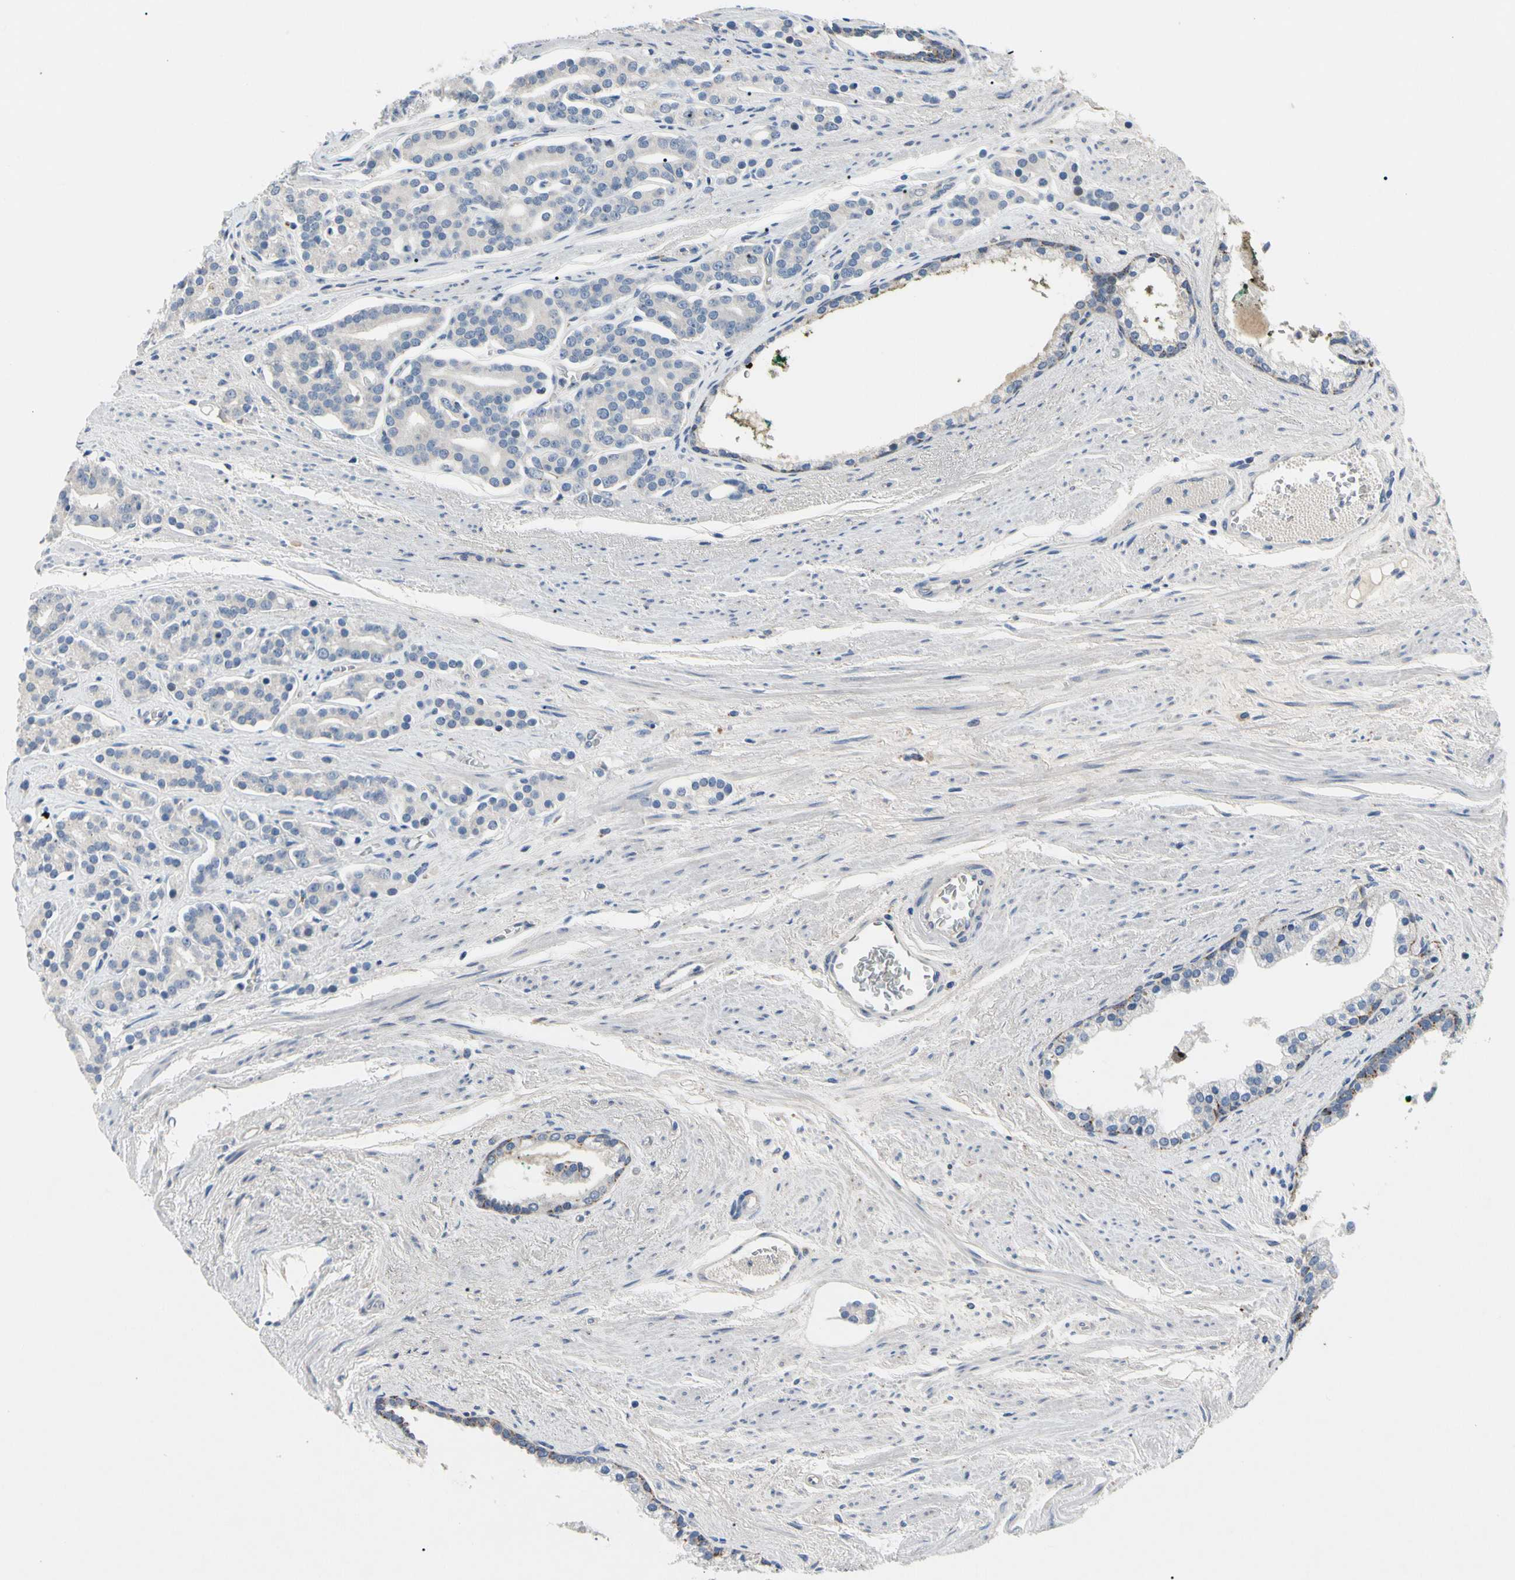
{"staining": {"intensity": "negative", "quantity": "none", "location": "none"}, "tissue": "prostate cancer", "cell_type": "Tumor cells", "image_type": "cancer", "snomed": [{"axis": "morphology", "description": "Adenocarcinoma, Low grade"}, {"axis": "topography", "description": "Prostate"}], "caption": "An IHC image of prostate cancer is shown. There is no staining in tumor cells of prostate cancer. The staining was performed using DAB (3,3'-diaminobenzidine) to visualize the protein expression in brown, while the nuclei were stained in blue with hematoxylin (Magnification: 20x).", "gene": "RETSAT", "patient": {"sex": "male", "age": 63}}